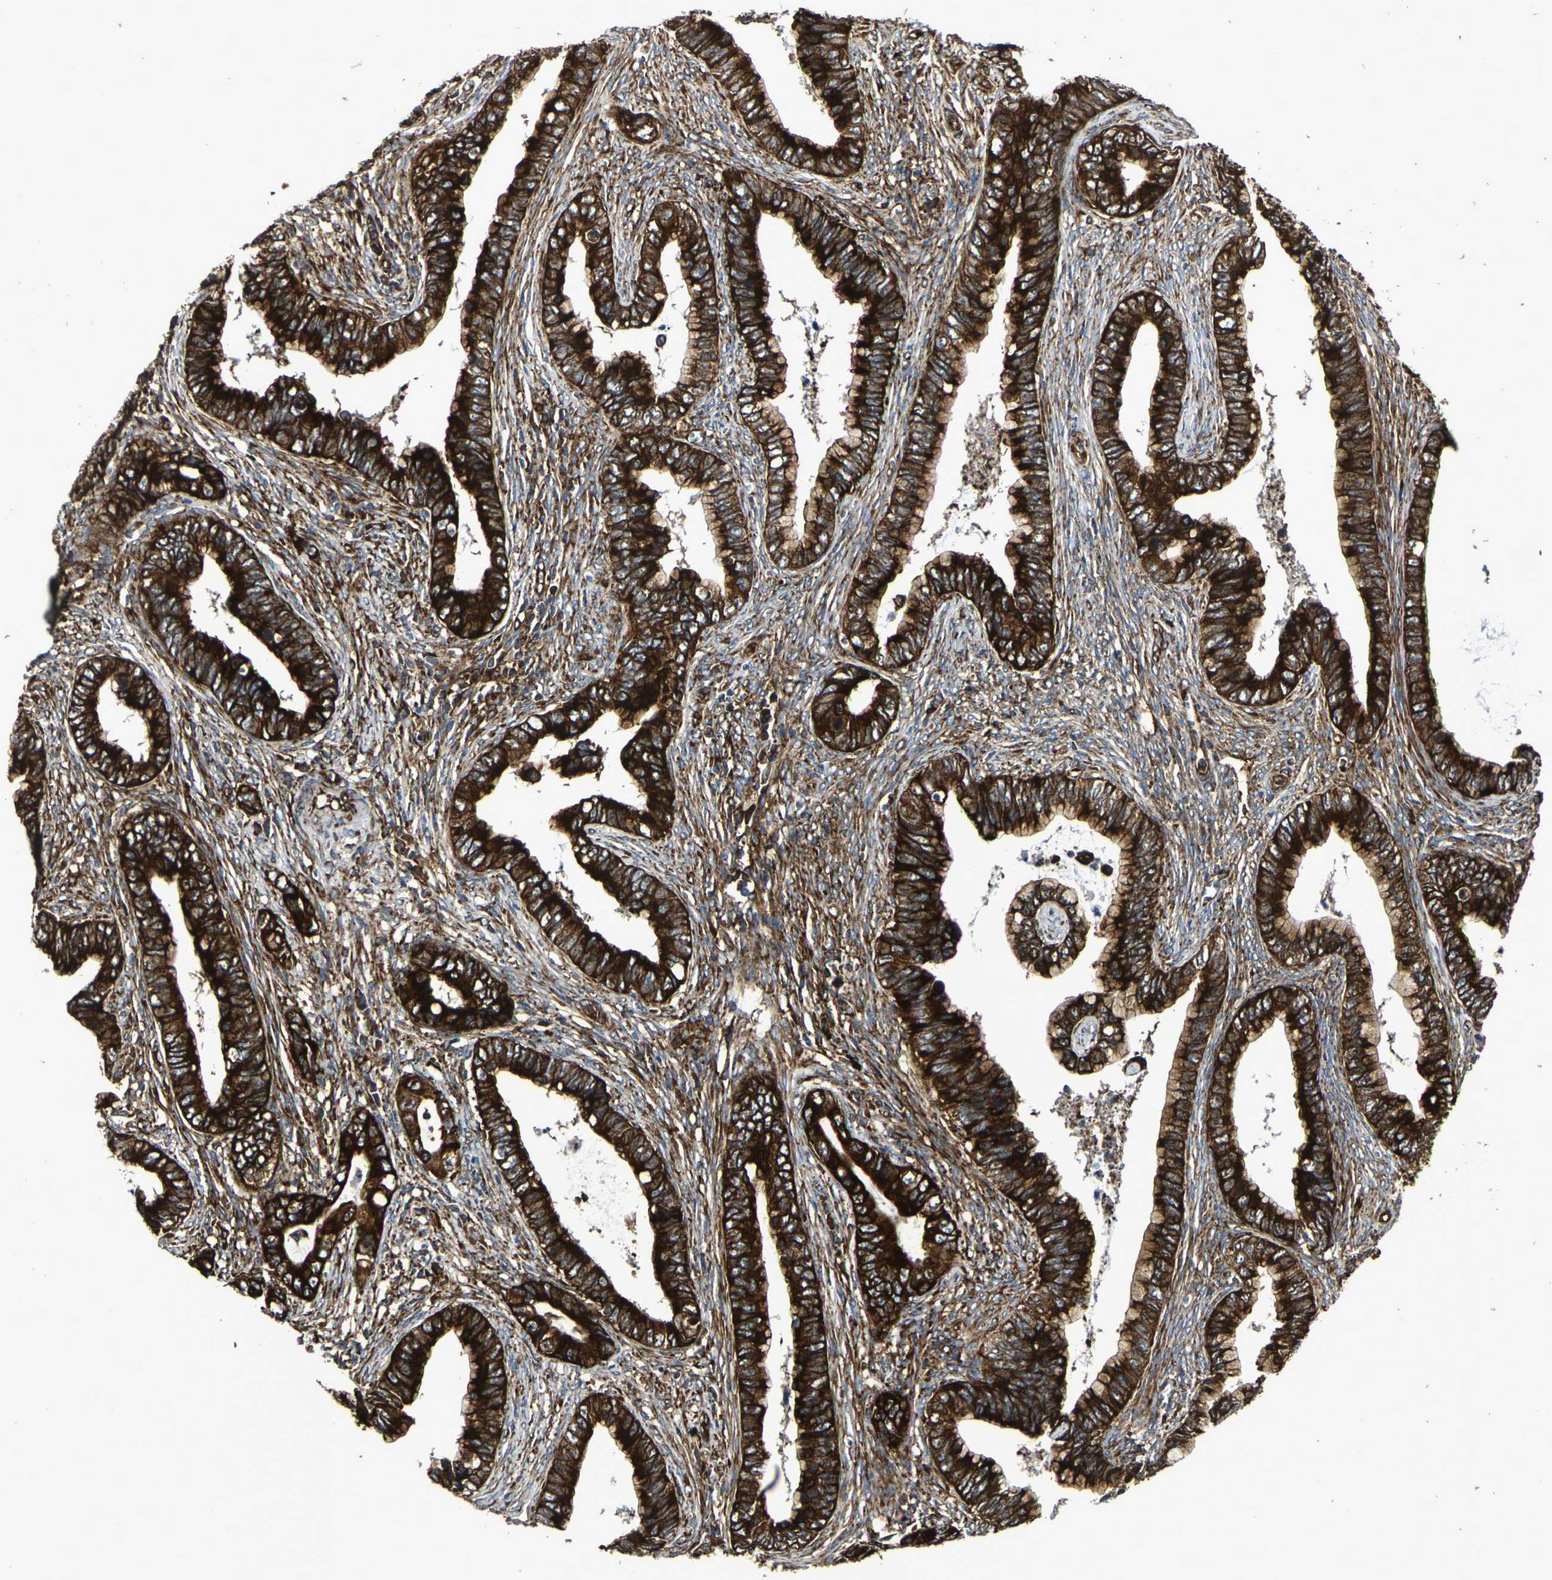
{"staining": {"intensity": "strong", "quantity": ">75%", "location": "cytoplasmic/membranous"}, "tissue": "cervical cancer", "cell_type": "Tumor cells", "image_type": "cancer", "snomed": [{"axis": "morphology", "description": "Adenocarcinoma, NOS"}, {"axis": "topography", "description": "Cervix"}], "caption": "Protein staining of cervical adenocarcinoma tissue reveals strong cytoplasmic/membranous positivity in approximately >75% of tumor cells. (Stains: DAB (3,3'-diaminobenzidine) in brown, nuclei in blue, Microscopy: brightfield microscopy at high magnification).", "gene": "MARCHF2", "patient": {"sex": "female", "age": 44}}